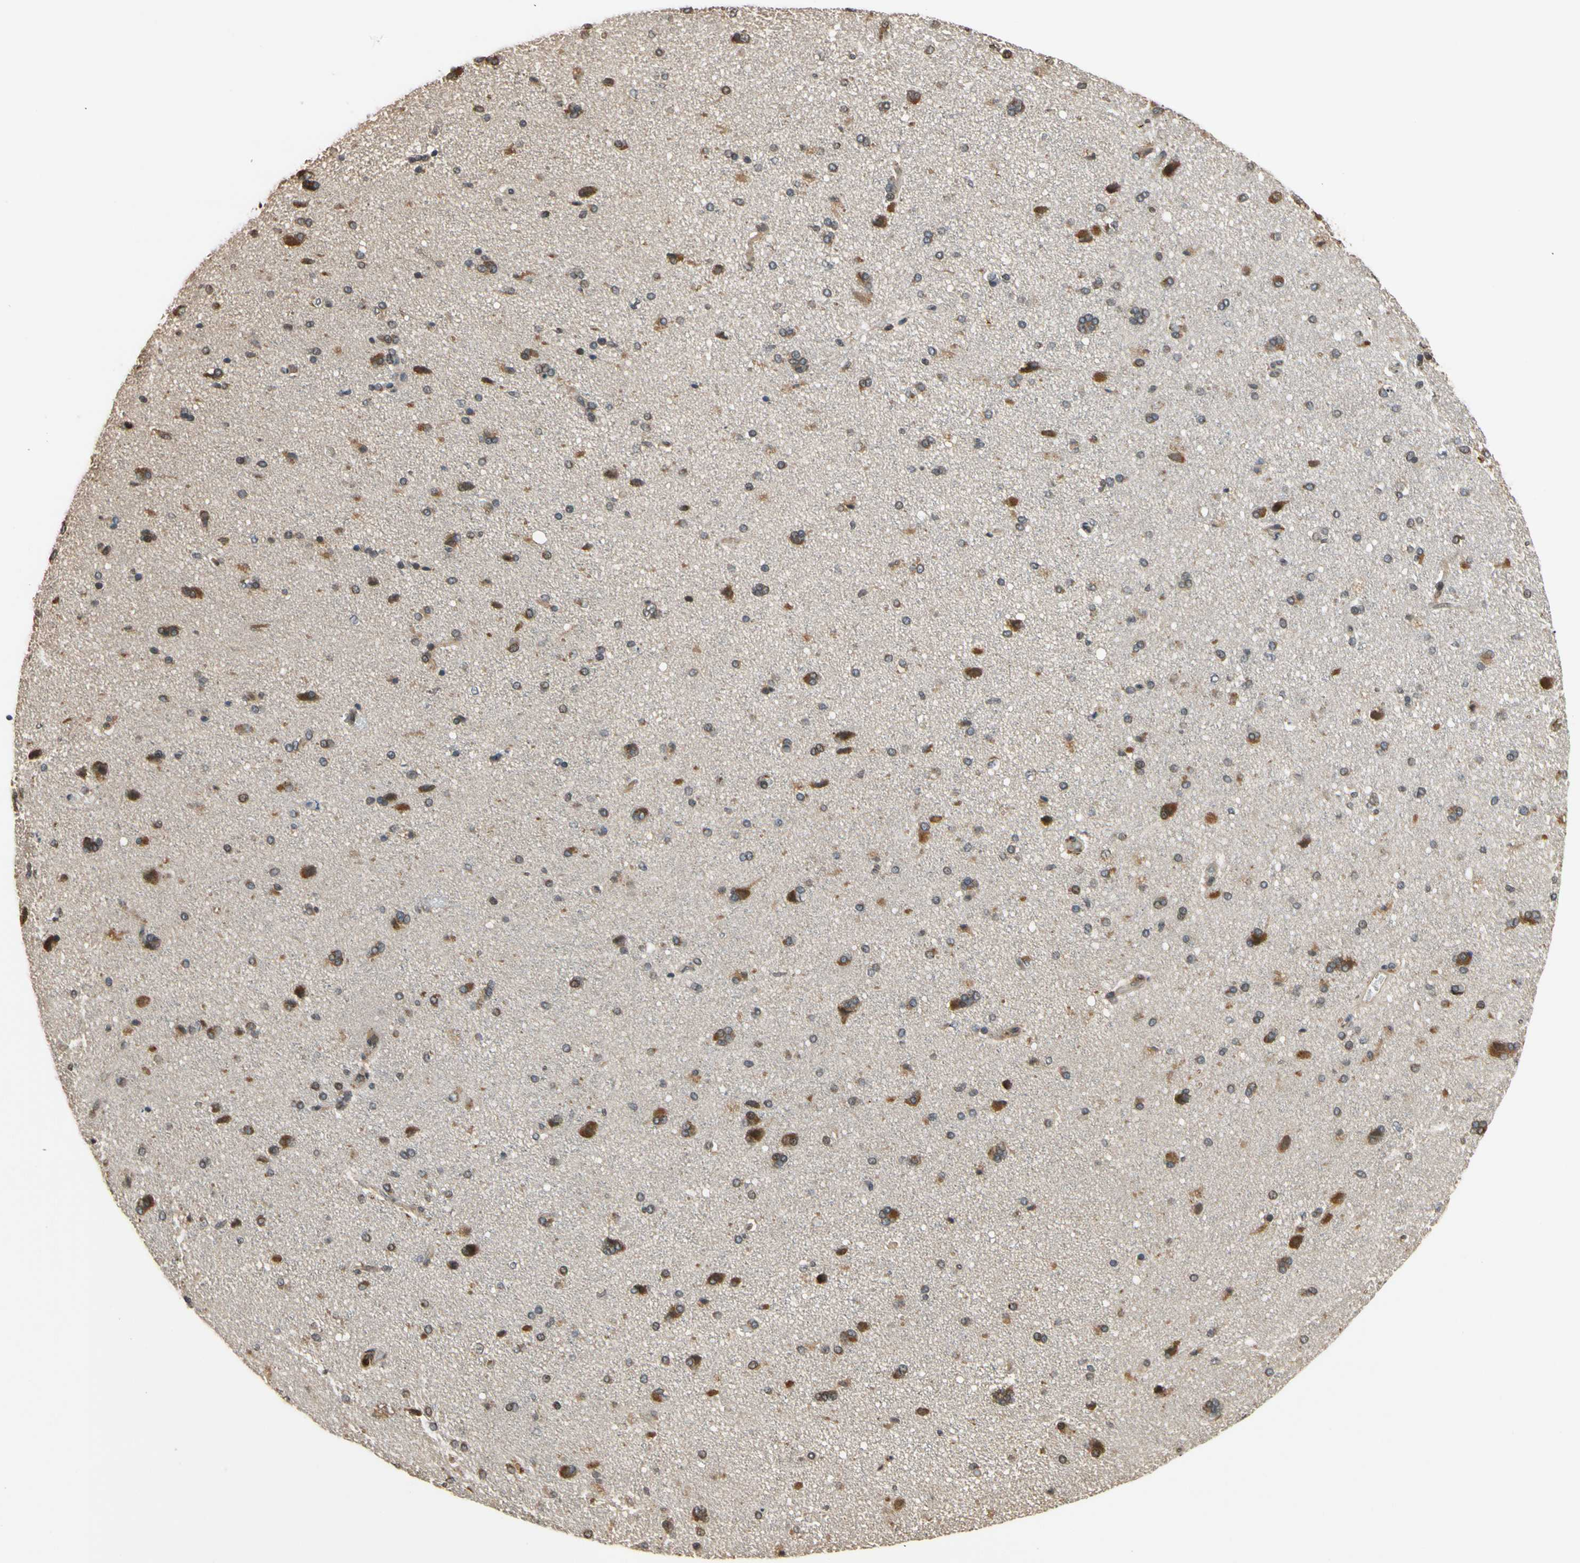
{"staining": {"intensity": "negative", "quantity": "none", "location": "none"}, "tissue": "cerebral cortex", "cell_type": "Endothelial cells", "image_type": "normal", "snomed": [{"axis": "morphology", "description": "Normal tissue, NOS"}, {"axis": "topography", "description": "Cerebral cortex"}], "caption": "Endothelial cells show no significant positivity in unremarkable cerebral cortex. Brightfield microscopy of IHC stained with DAB (brown) and hematoxylin (blue), captured at high magnification.", "gene": "TMEM230", "patient": {"sex": "male", "age": 62}}